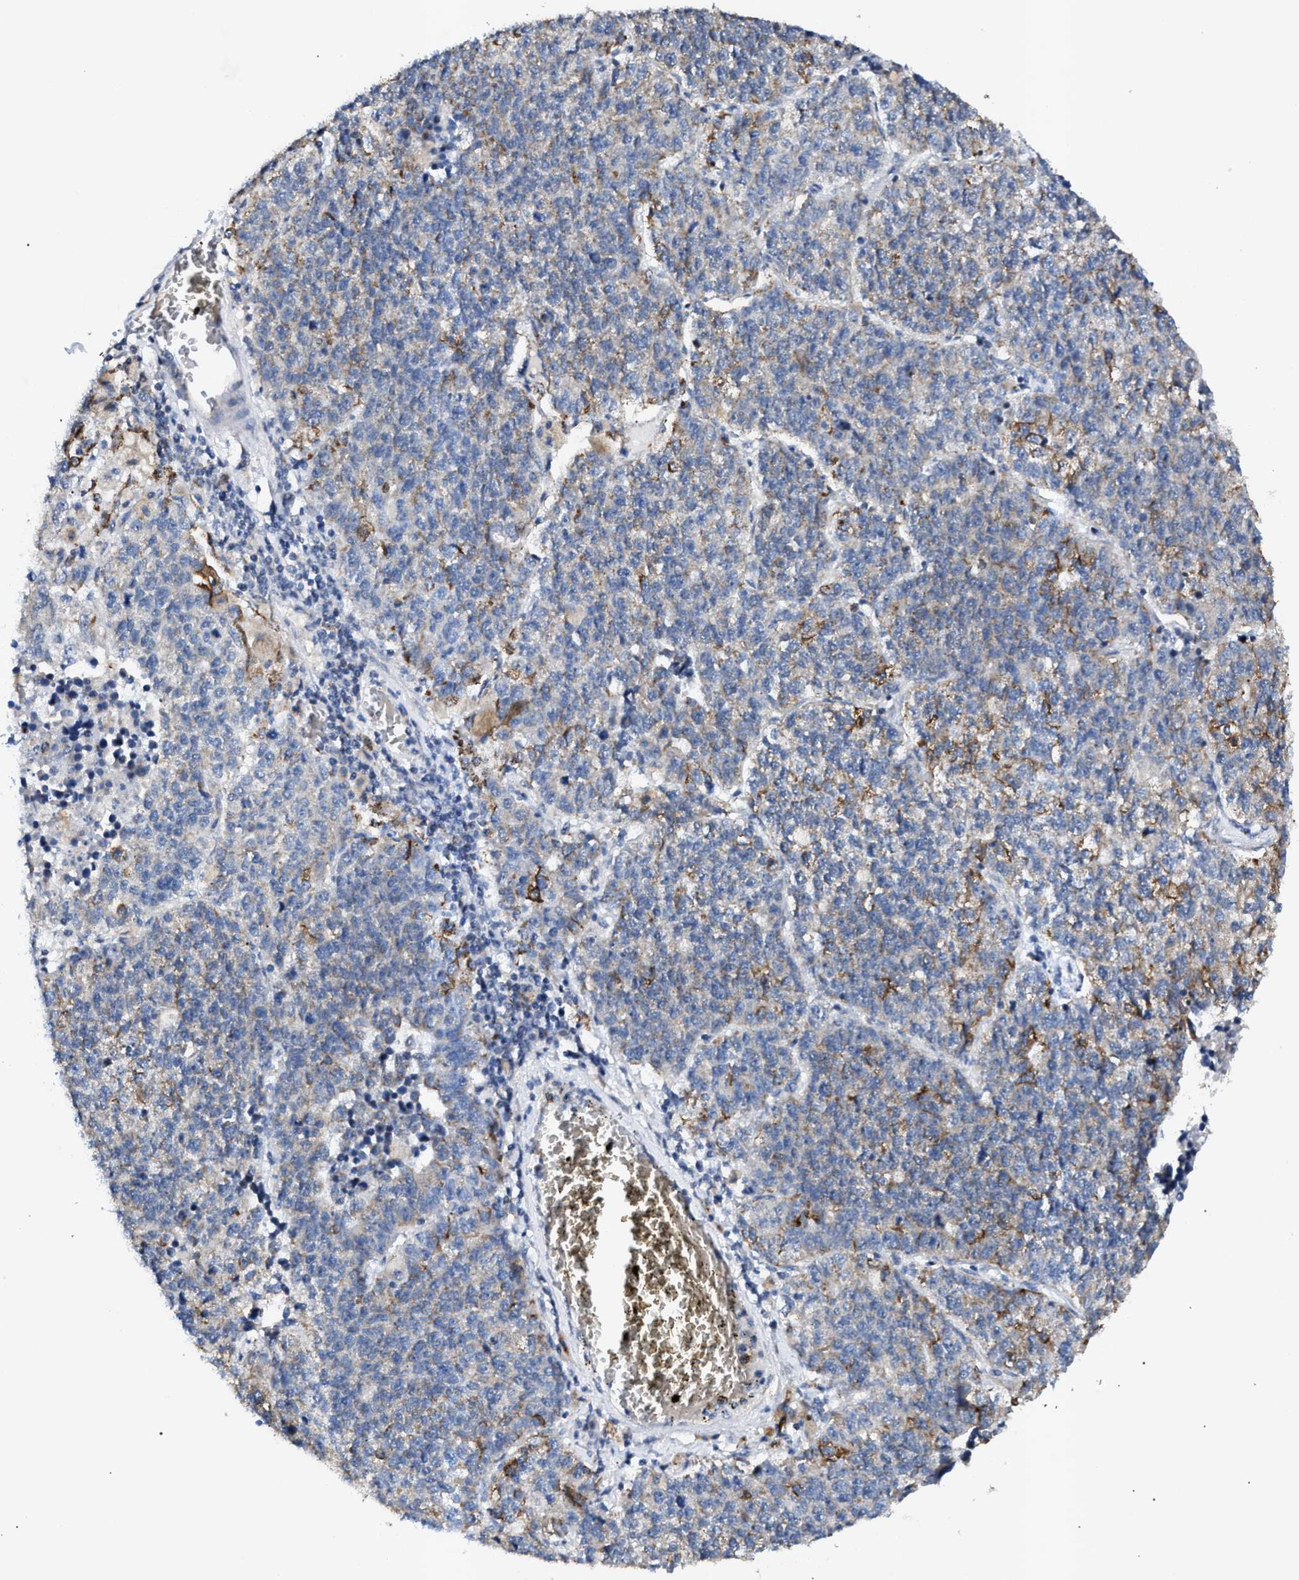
{"staining": {"intensity": "negative", "quantity": "none", "location": "none"}, "tissue": "lung cancer", "cell_type": "Tumor cells", "image_type": "cancer", "snomed": [{"axis": "morphology", "description": "Adenocarcinoma, NOS"}, {"axis": "topography", "description": "Lung"}], "caption": "Image shows no protein expression in tumor cells of lung adenocarcinoma tissue.", "gene": "JAG1", "patient": {"sex": "male", "age": 49}}